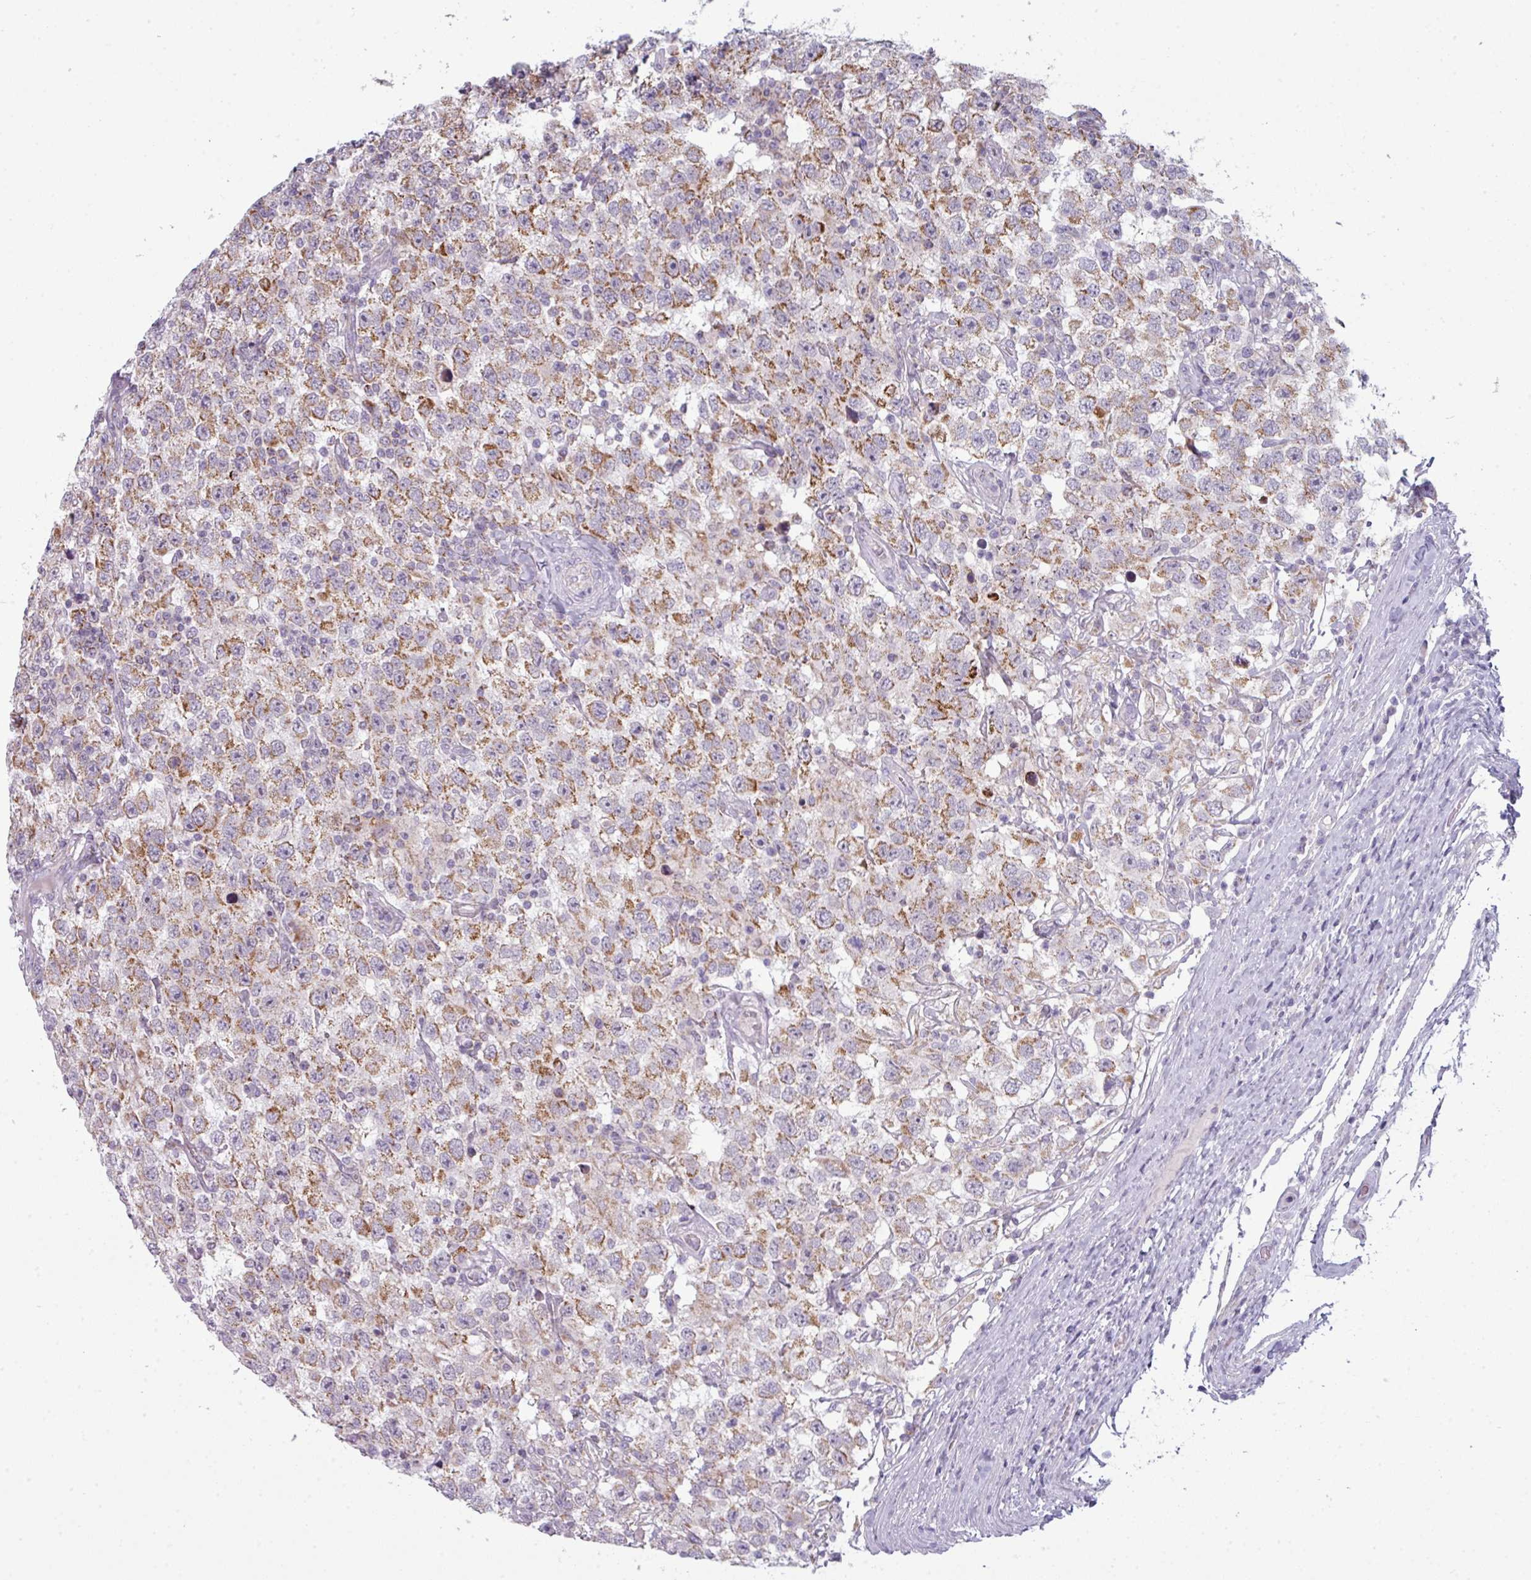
{"staining": {"intensity": "moderate", "quantity": ">75%", "location": "cytoplasmic/membranous"}, "tissue": "testis cancer", "cell_type": "Tumor cells", "image_type": "cancer", "snomed": [{"axis": "morphology", "description": "Seminoma, NOS"}, {"axis": "topography", "description": "Testis"}], "caption": "Testis seminoma was stained to show a protein in brown. There is medium levels of moderate cytoplasmic/membranous staining in approximately >75% of tumor cells.", "gene": "ZNF615", "patient": {"sex": "male", "age": 41}}